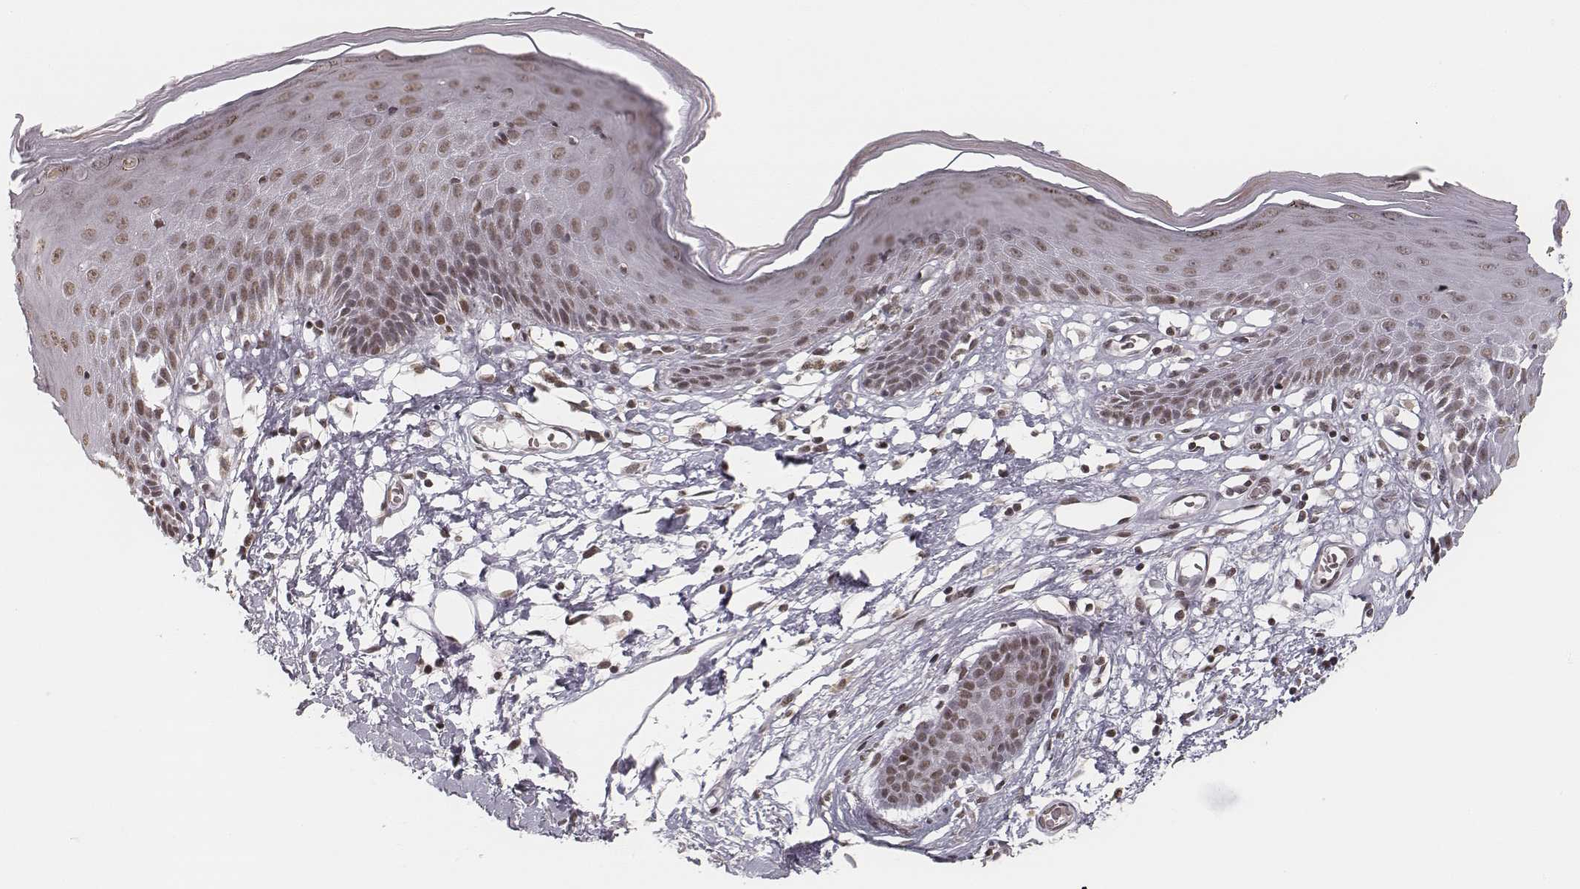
{"staining": {"intensity": "moderate", "quantity": ">75%", "location": "nuclear"}, "tissue": "skin", "cell_type": "Epidermal cells", "image_type": "normal", "snomed": [{"axis": "morphology", "description": "Normal tissue, NOS"}, {"axis": "topography", "description": "Vulva"}], "caption": "Skin stained with immunohistochemistry shows moderate nuclear expression in approximately >75% of epidermal cells.", "gene": "HMGA2", "patient": {"sex": "female", "age": 68}}